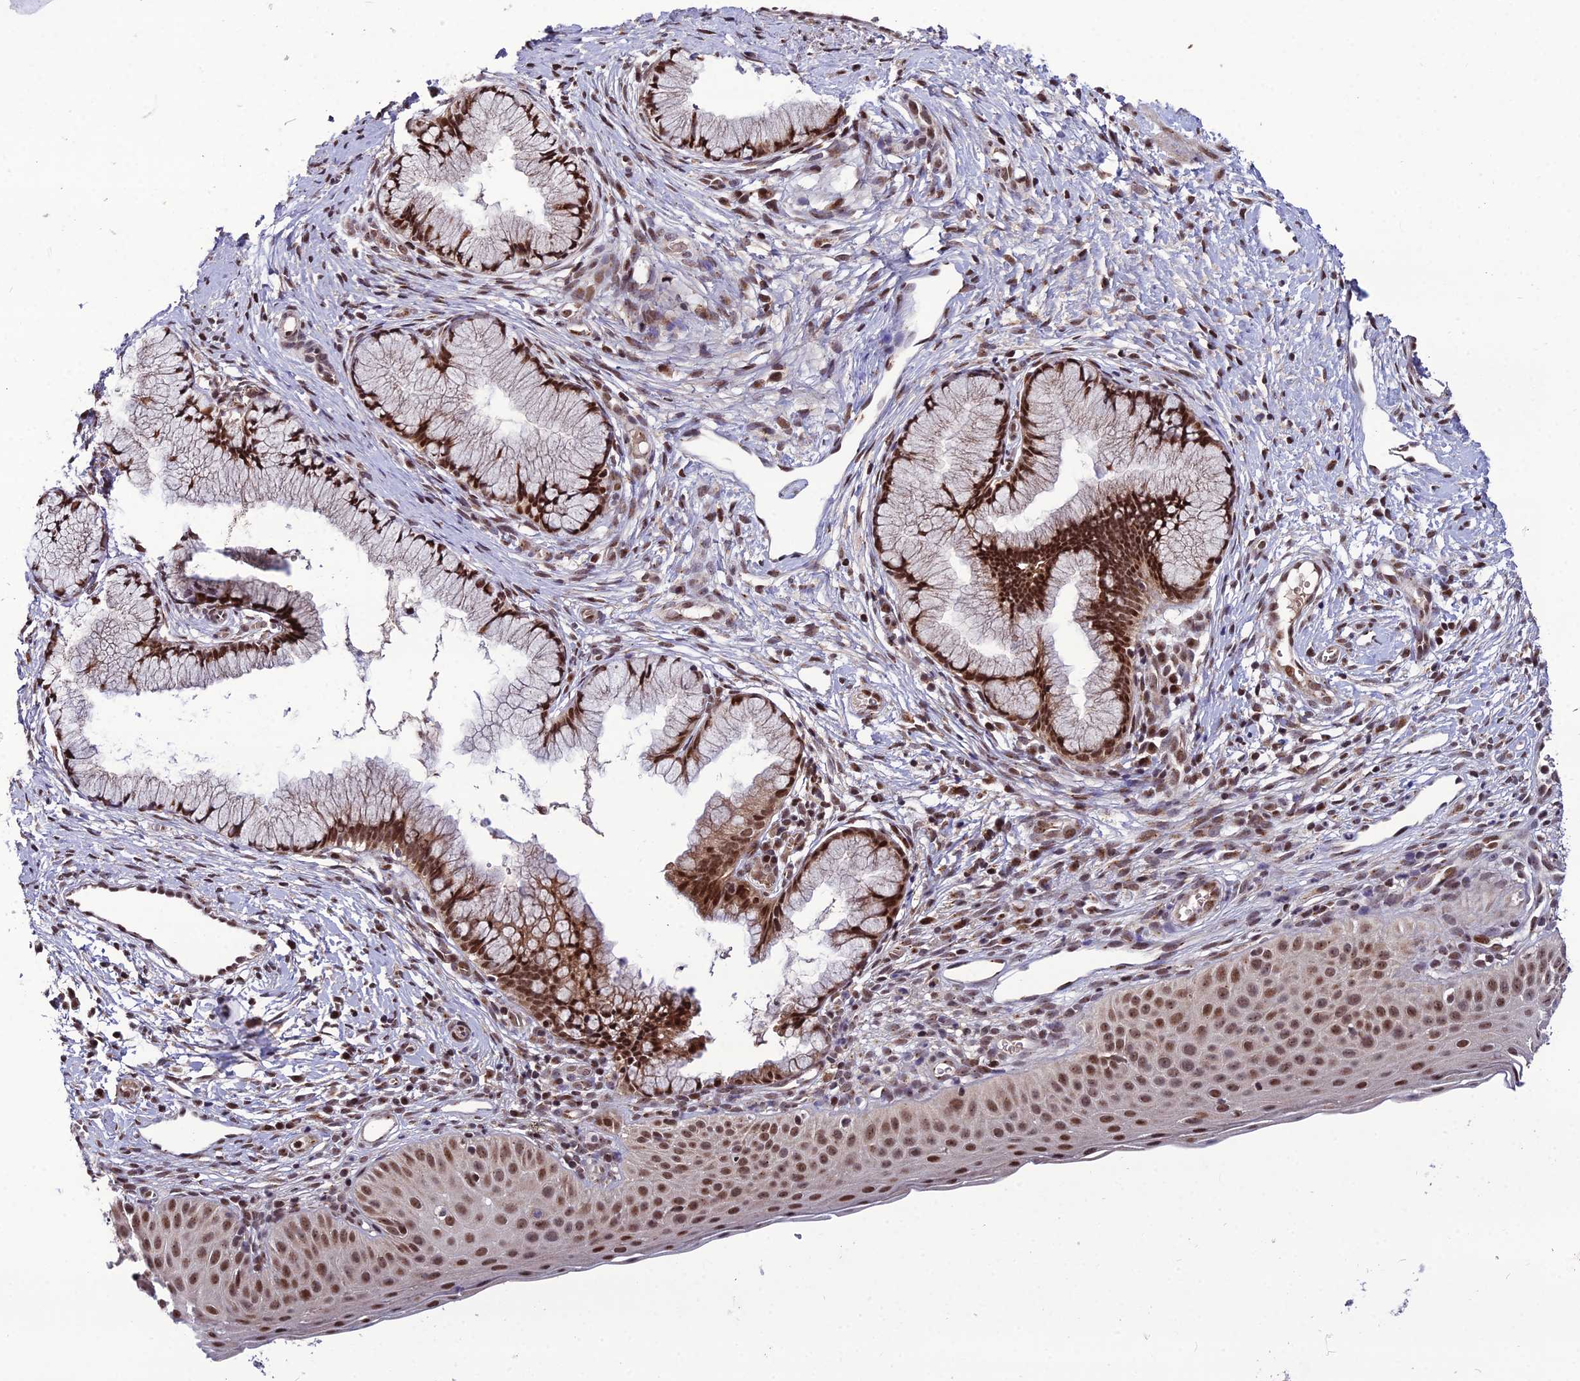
{"staining": {"intensity": "moderate", "quantity": ">75%", "location": "nuclear"}, "tissue": "cervix", "cell_type": "Glandular cells", "image_type": "normal", "snomed": [{"axis": "morphology", "description": "Normal tissue, NOS"}, {"axis": "topography", "description": "Cervix"}], "caption": "This image demonstrates immunohistochemistry (IHC) staining of normal human cervix, with medium moderate nuclear expression in about >75% of glandular cells.", "gene": "ARL2", "patient": {"sex": "female", "age": 36}}